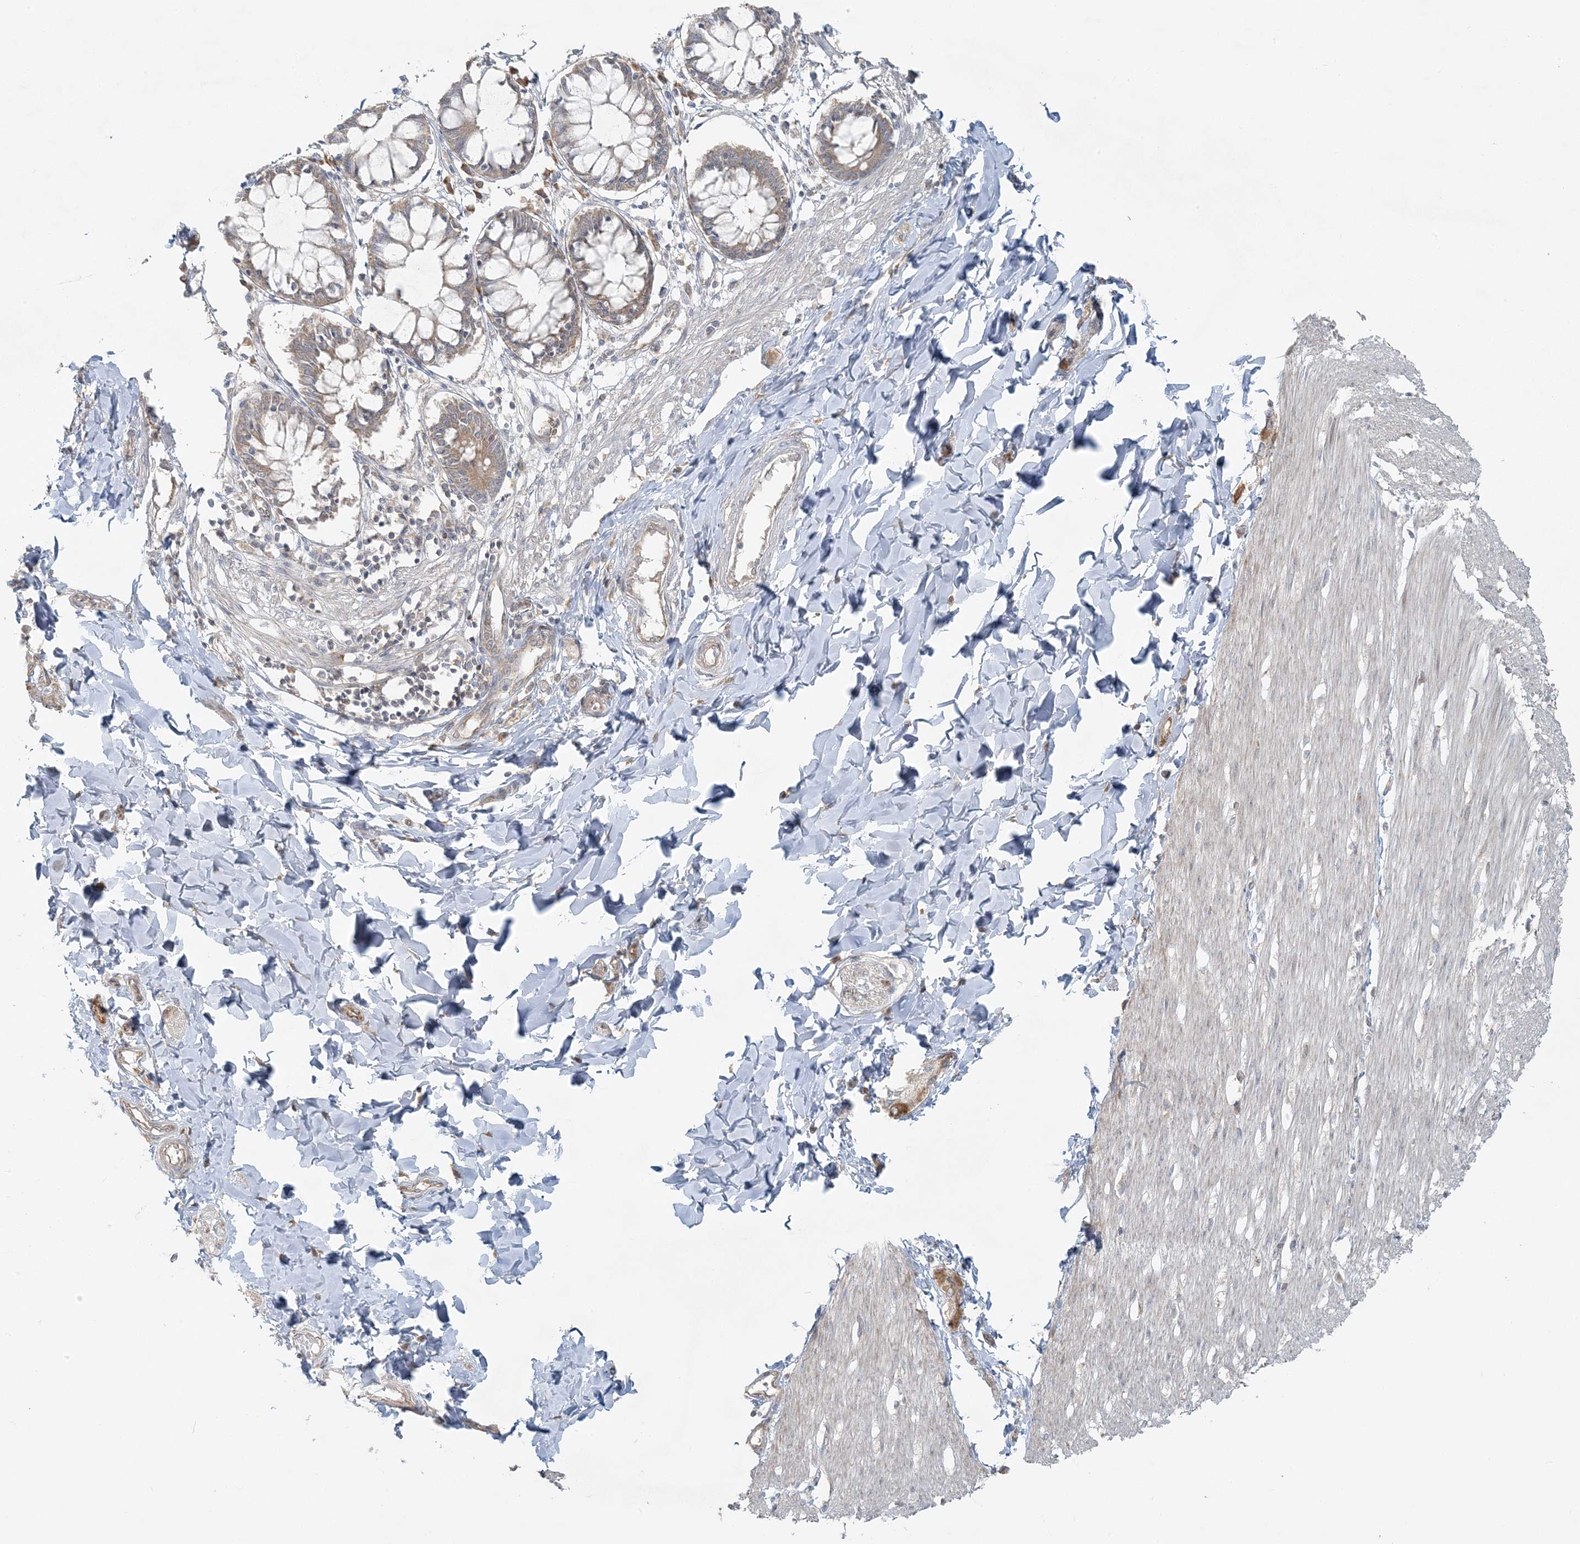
{"staining": {"intensity": "negative", "quantity": "none", "location": "none"}, "tissue": "smooth muscle", "cell_type": "Smooth muscle cells", "image_type": "normal", "snomed": [{"axis": "morphology", "description": "Normal tissue, NOS"}, {"axis": "morphology", "description": "Adenocarcinoma, NOS"}, {"axis": "topography", "description": "Colon"}, {"axis": "topography", "description": "Peripheral nerve tissue"}], "caption": "This is a image of IHC staining of unremarkable smooth muscle, which shows no positivity in smooth muscle cells.", "gene": "ZNF263", "patient": {"sex": "male", "age": 14}}